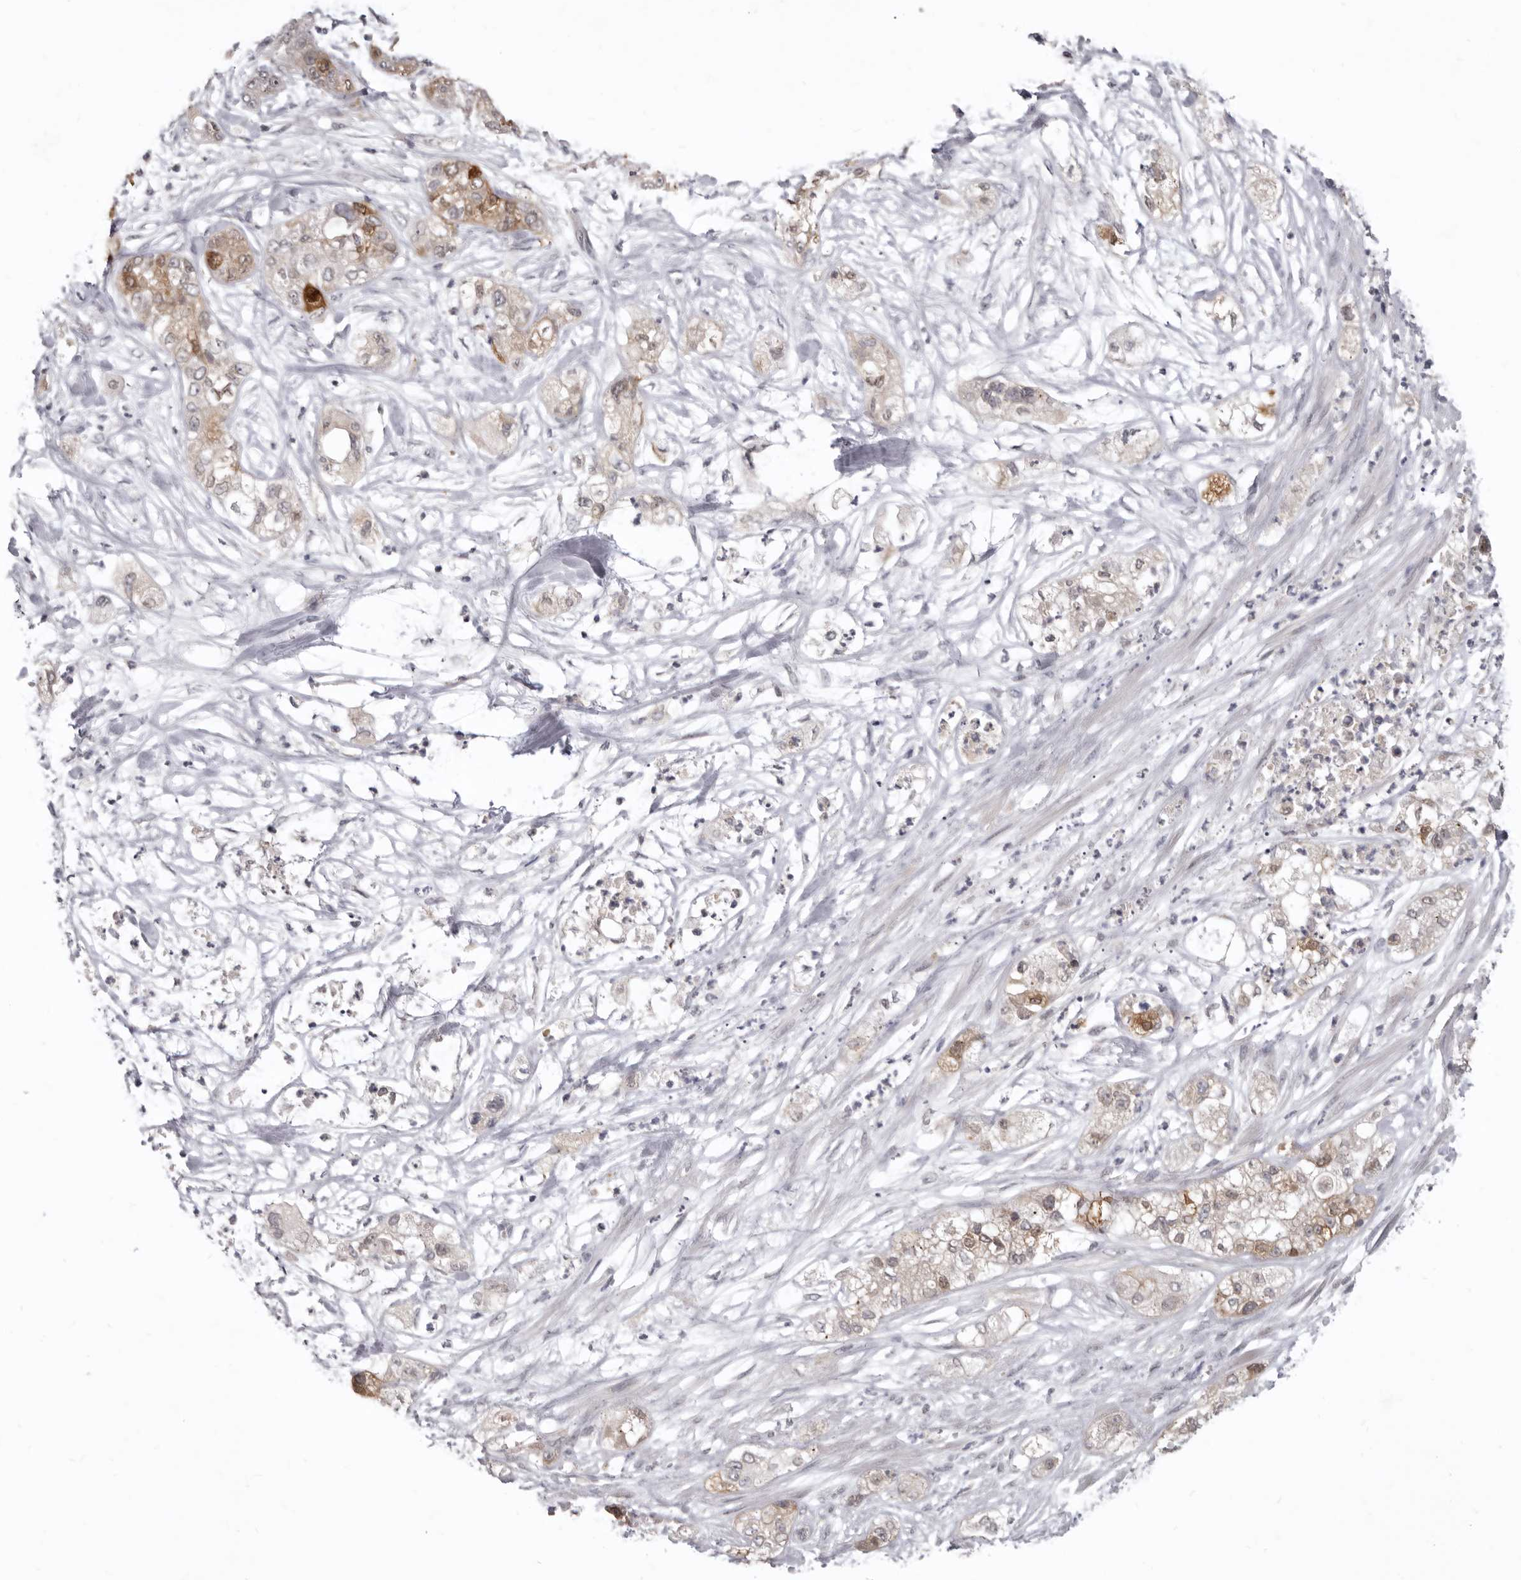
{"staining": {"intensity": "moderate", "quantity": "<25%", "location": "cytoplasmic/membranous"}, "tissue": "pancreatic cancer", "cell_type": "Tumor cells", "image_type": "cancer", "snomed": [{"axis": "morphology", "description": "Adenocarcinoma, NOS"}, {"axis": "topography", "description": "Pancreas"}], "caption": "This is a micrograph of IHC staining of pancreatic cancer (adenocarcinoma), which shows moderate expression in the cytoplasmic/membranous of tumor cells.", "gene": "SULT1E1", "patient": {"sex": "female", "age": 78}}